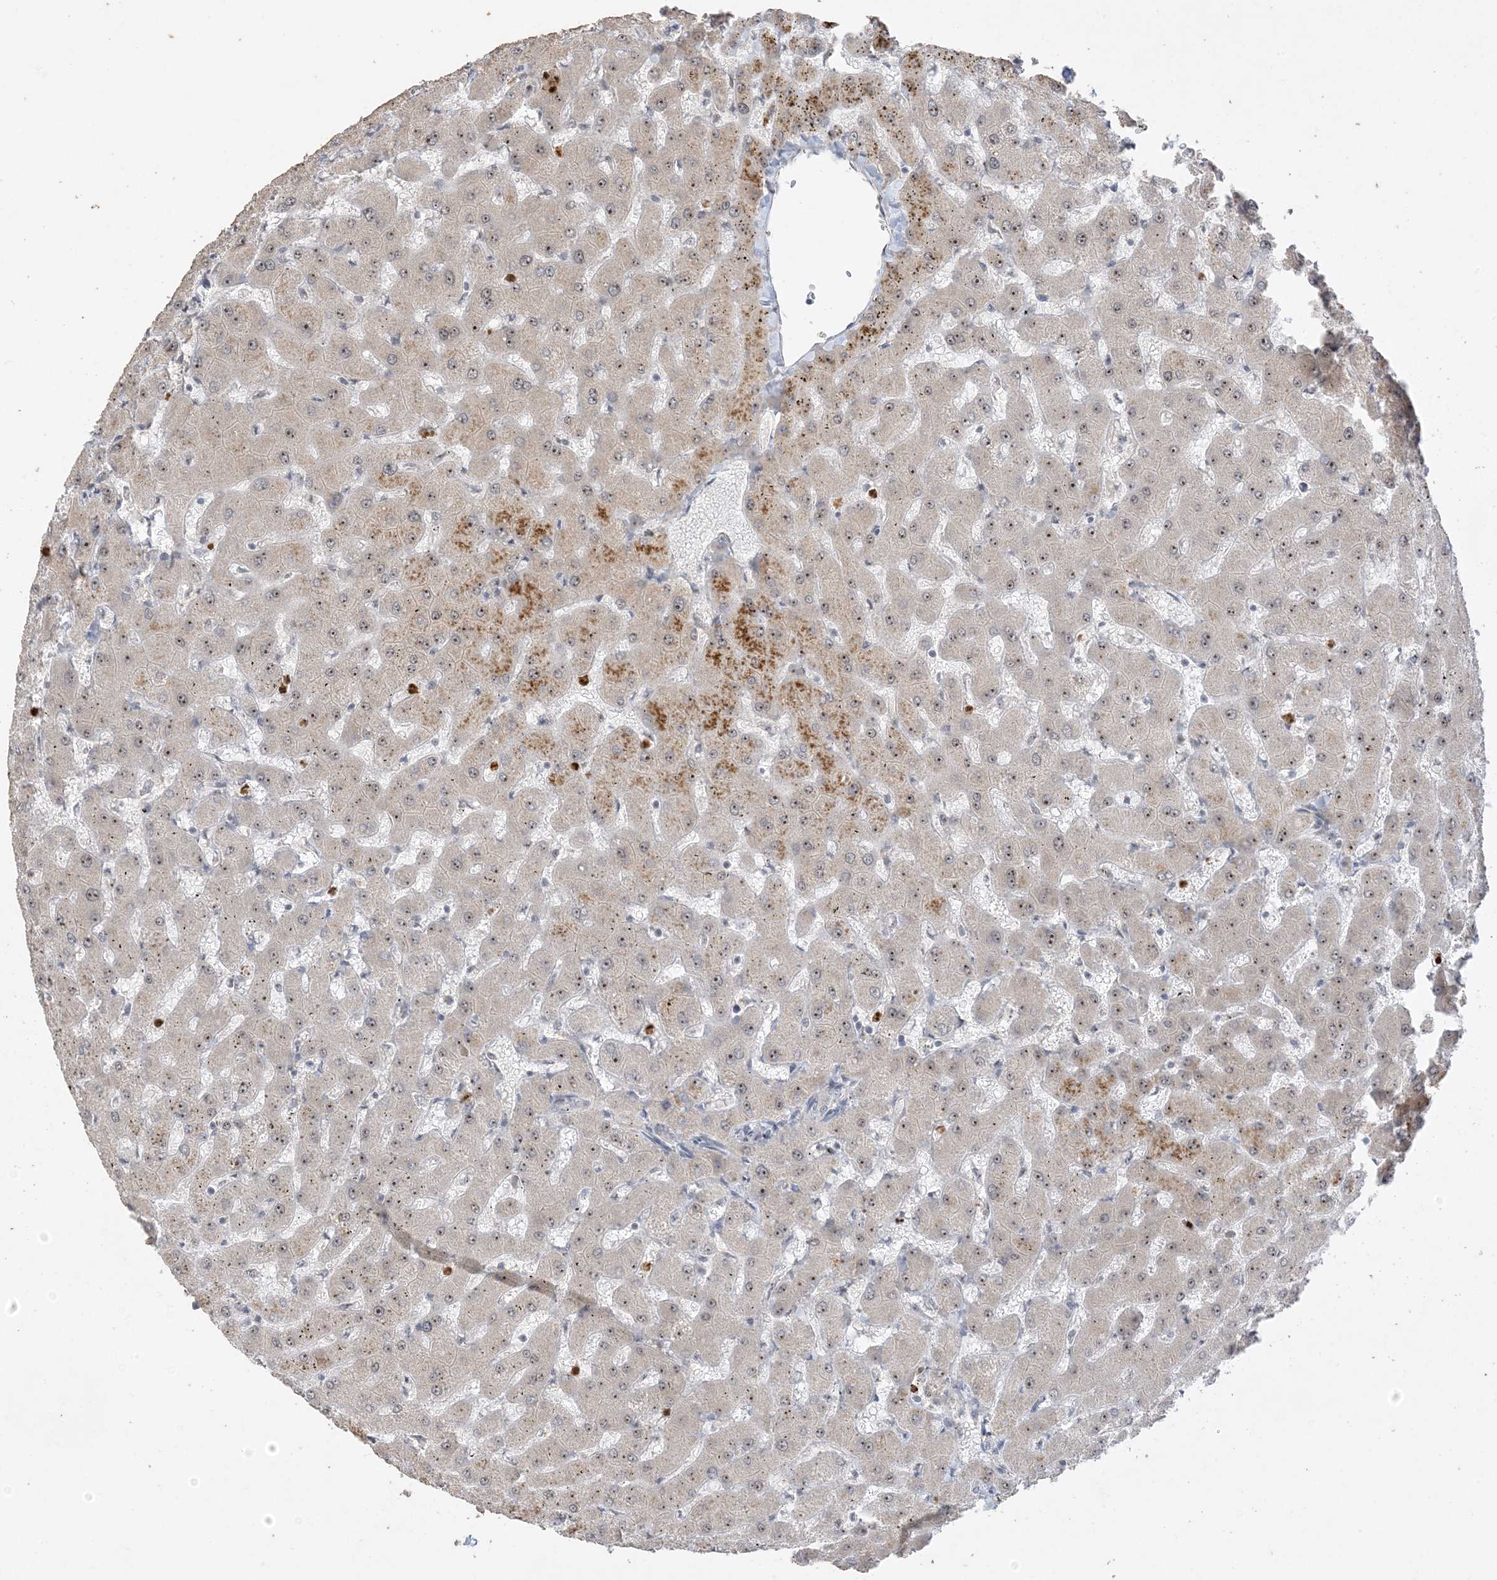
{"staining": {"intensity": "weak", "quantity": "25%-75%", "location": "cytoplasmic/membranous"}, "tissue": "liver", "cell_type": "Cholangiocytes", "image_type": "normal", "snomed": [{"axis": "morphology", "description": "Normal tissue, NOS"}, {"axis": "topography", "description": "Liver"}], "caption": "Immunohistochemical staining of benign human liver displays 25%-75% levels of weak cytoplasmic/membranous protein expression in approximately 25%-75% of cholangiocytes. (DAB (3,3'-diaminobenzidine) IHC, brown staining for protein, blue staining for nuclei).", "gene": "DDX18", "patient": {"sex": "female", "age": 63}}